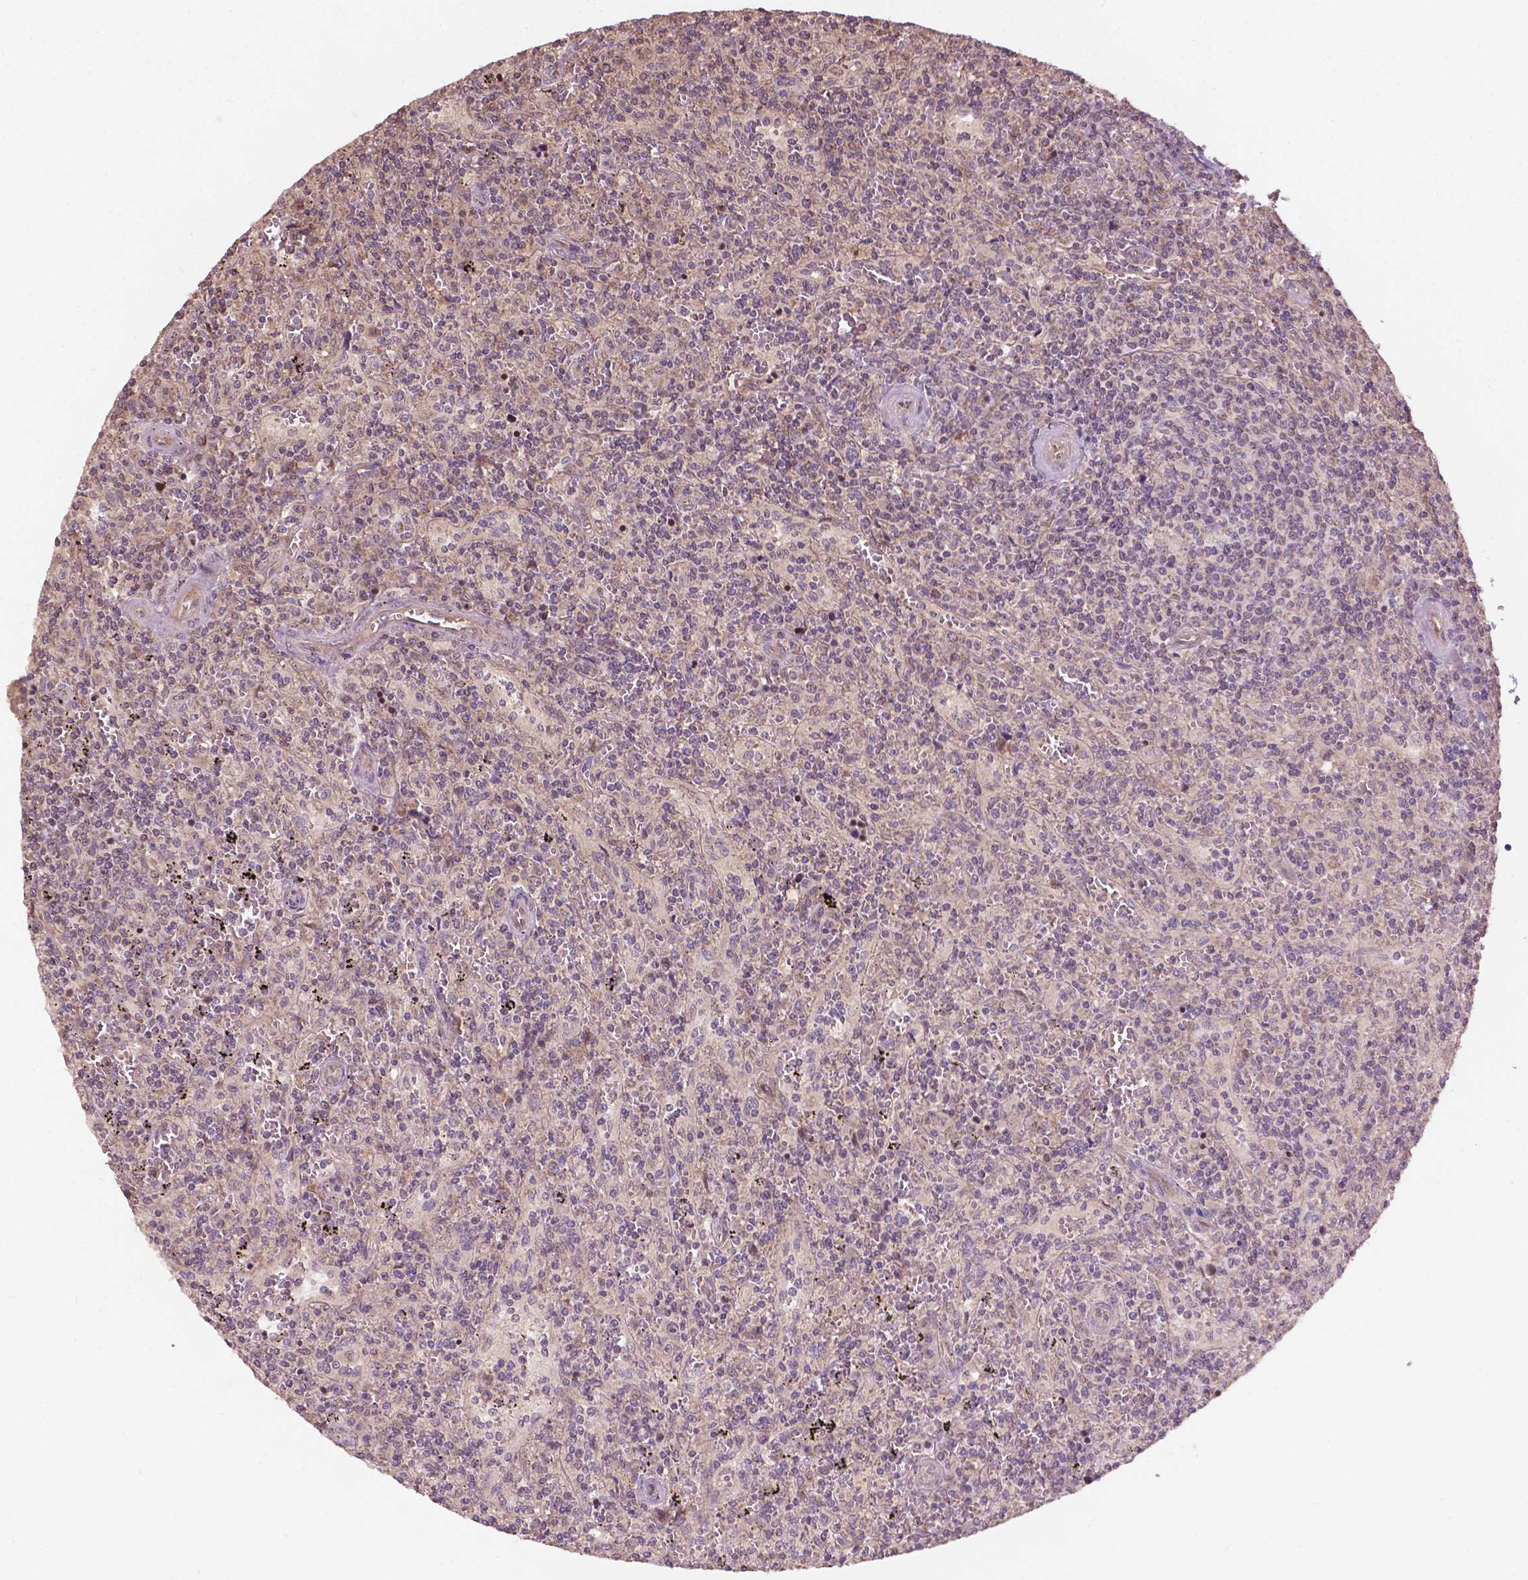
{"staining": {"intensity": "negative", "quantity": "none", "location": "none"}, "tissue": "lymphoma", "cell_type": "Tumor cells", "image_type": "cancer", "snomed": [{"axis": "morphology", "description": "Malignant lymphoma, non-Hodgkin's type, Low grade"}, {"axis": "topography", "description": "Spleen"}], "caption": "This is an IHC micrograph of lymphoma. There is no expression in tumor cells.", "gene": "CDC42BPA", "patient": {"sex": "male", "age": 62}}